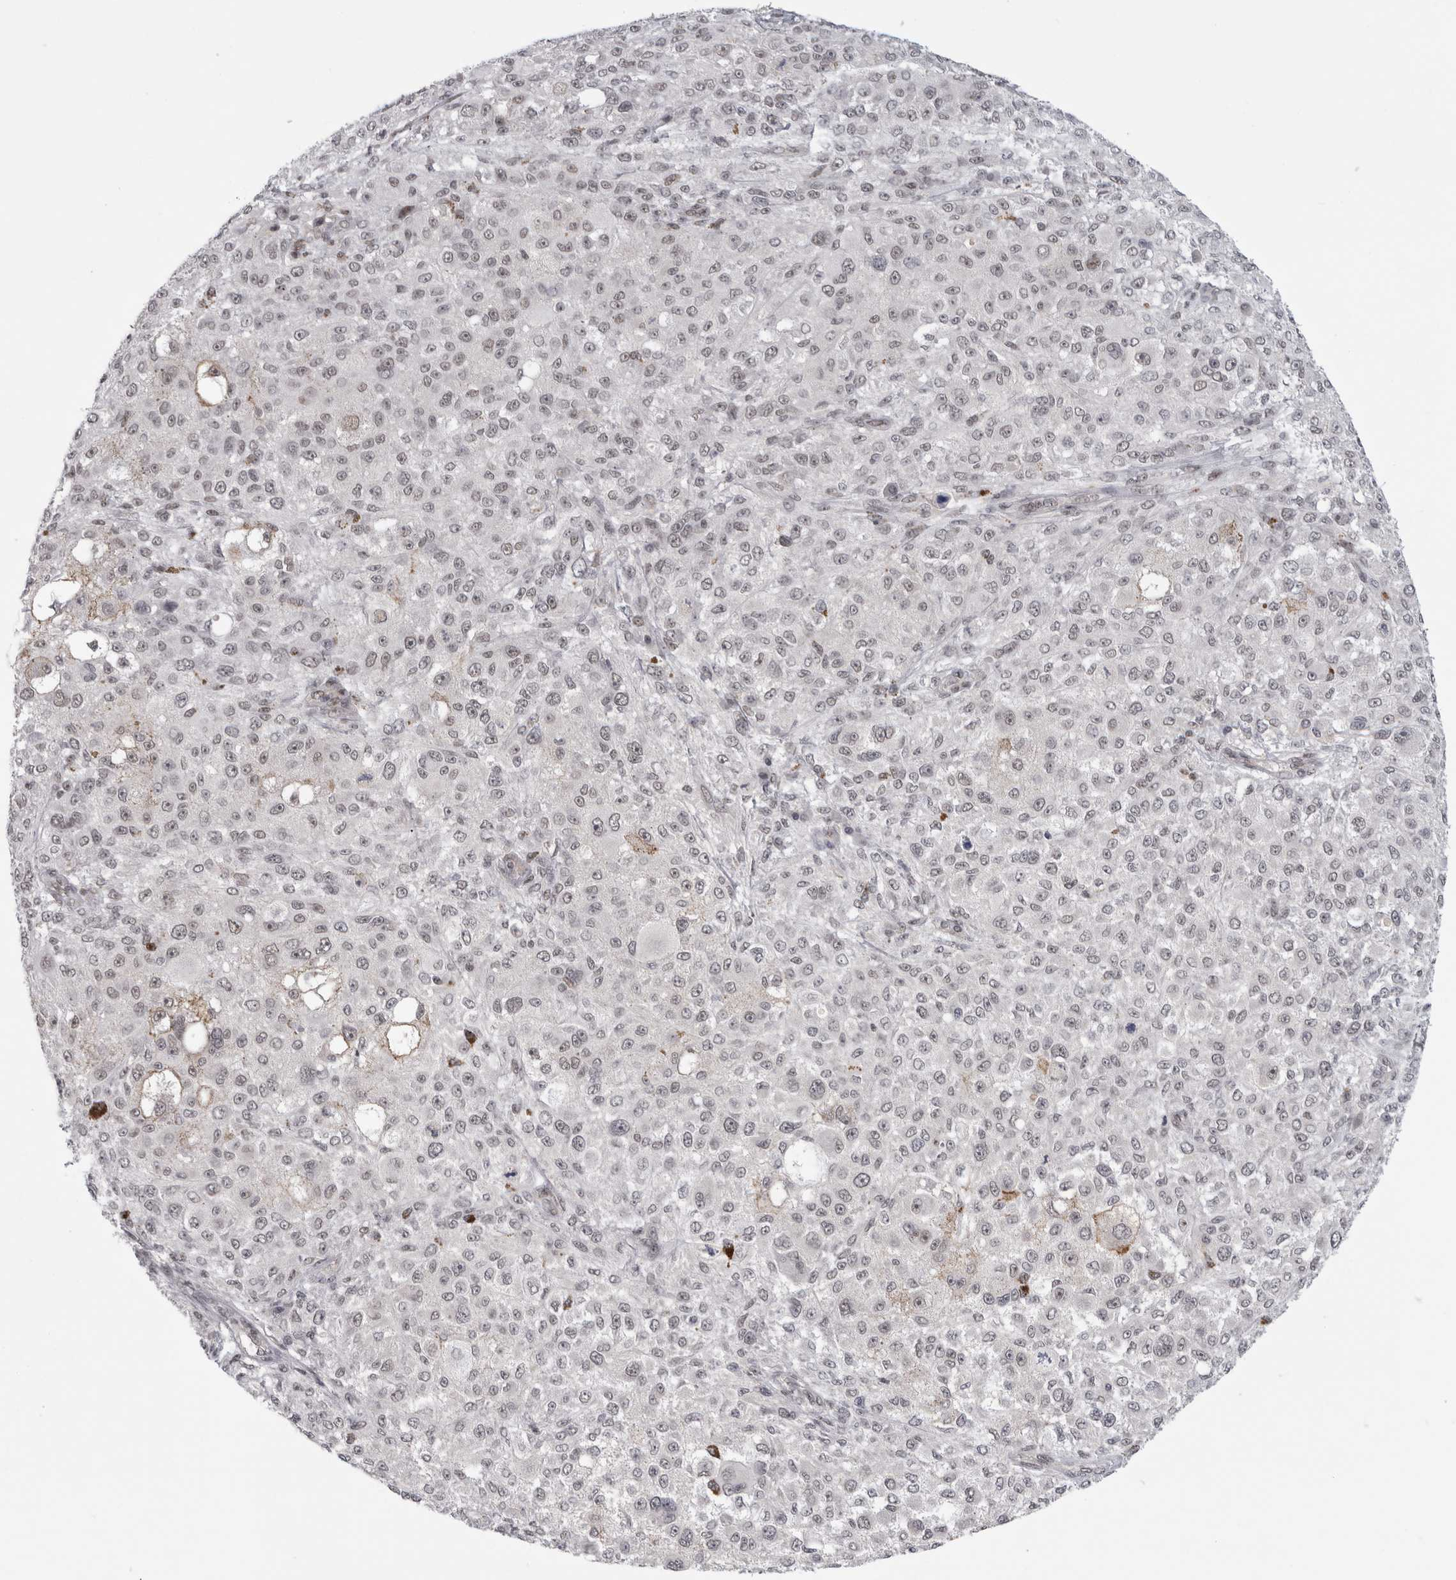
{"staining": {"intensity": "weak", "quantity": ">75%", "location": "nuclear"}, "tissue": "melanoma", "cell_type": "Tumor cells", "image_type": "cancer", "snomed": [{"axis": "morphology", "description": "Necrosis, NOS"}, {"axis": "morphology", "description": "Malignant melanoma, NOS"}, {"axis": "topography", "description": "Skin"}], "caption": "A brown stain labels weak nuclear expression of a protein in melanoma tumor cells. (DAB (3,3'-diaminobenzidine) = brown stain, brightfield microscopy at high magnification).", "gene": "PSMB2", "patient": {"sex": "female", "age": 87}}